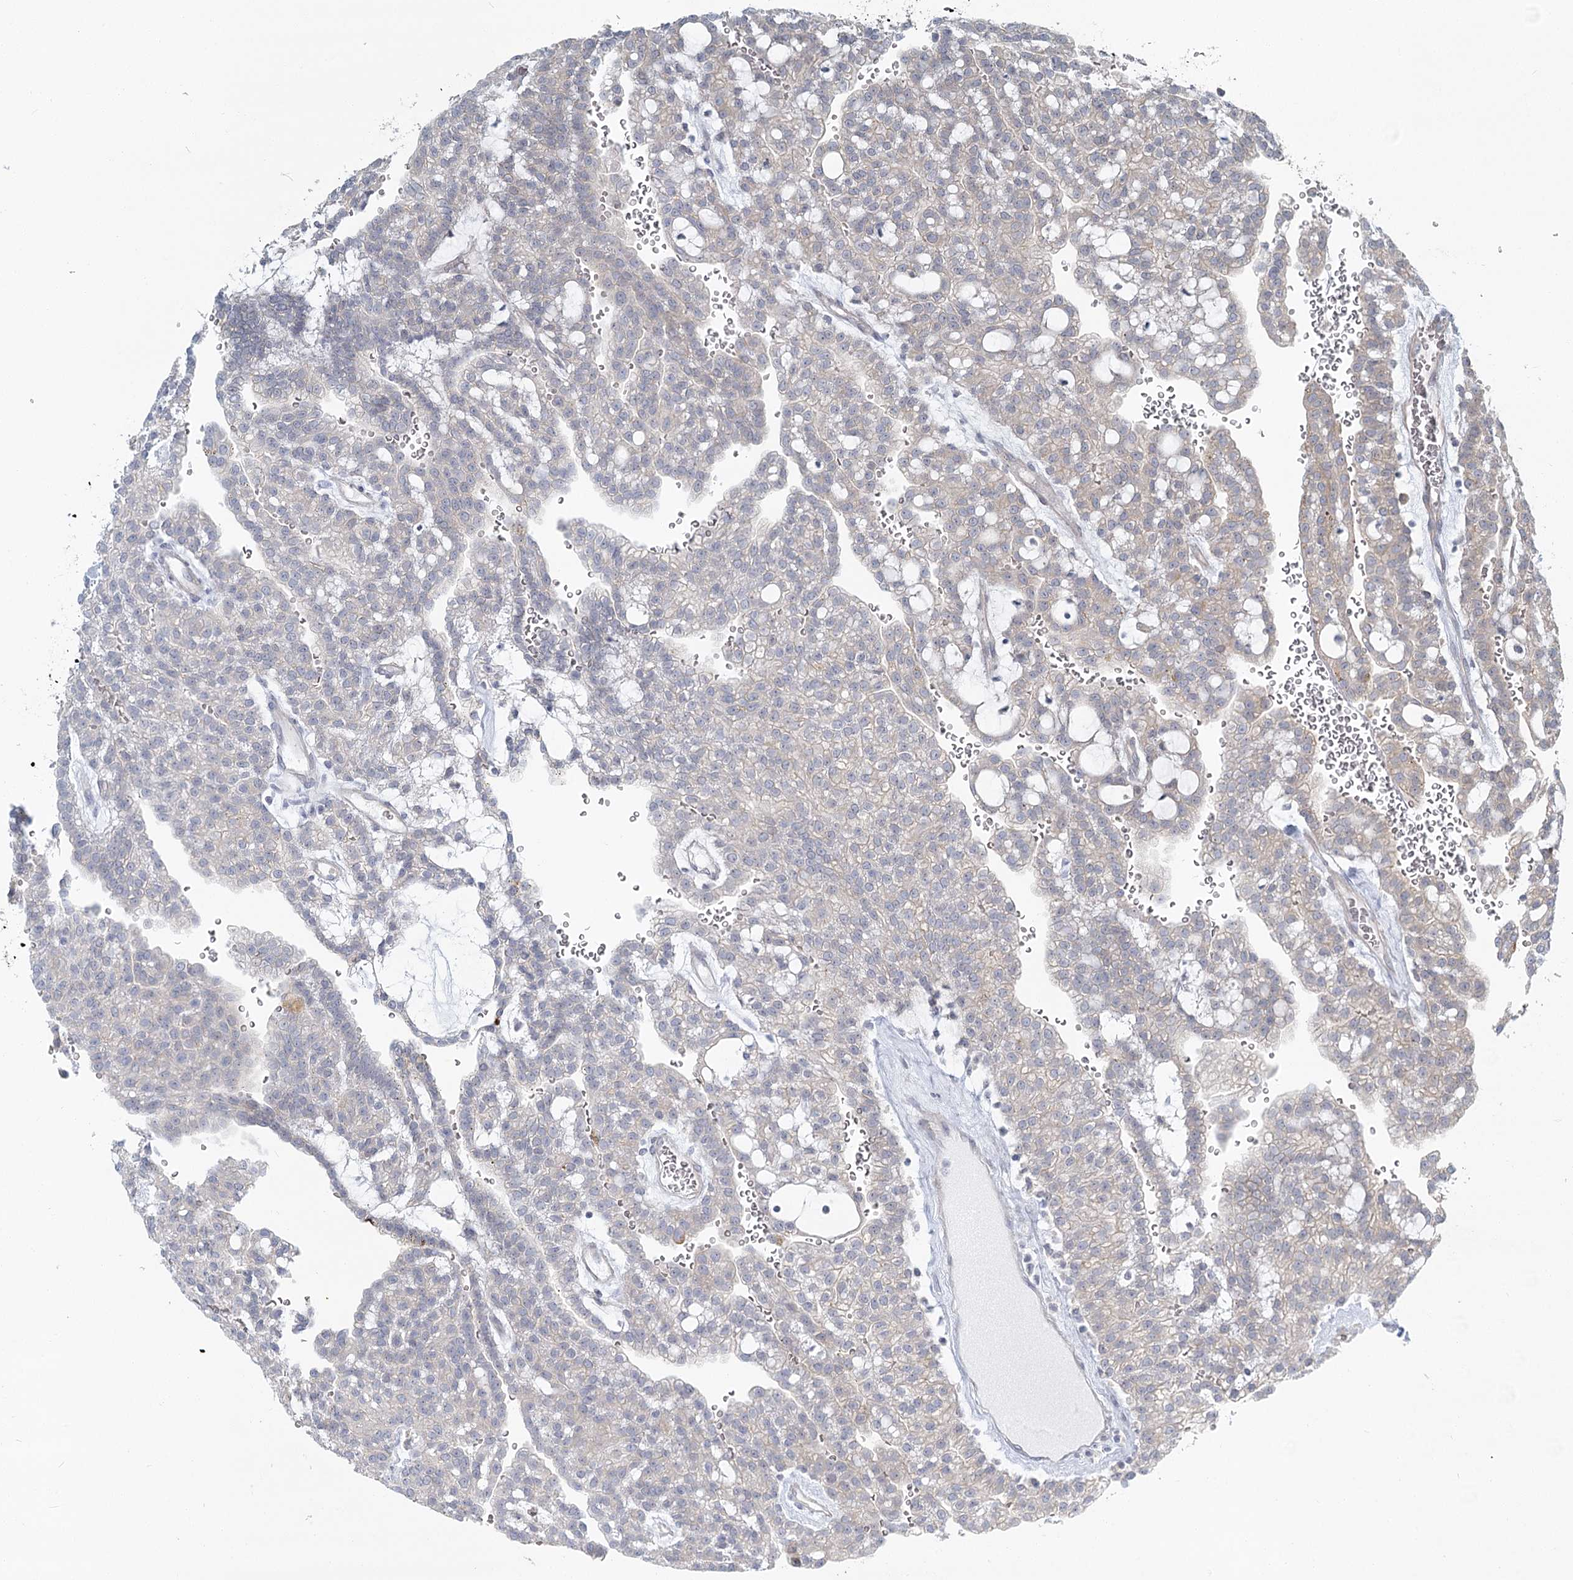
{"staining": {"intensity": "negative", "quantity": "none", "location": "none"}, "tissue": "renal cancer", "cell_type": "Tumor cells", "image_type": "cancer", "snomed": [{"axis": "morphology", "description": "Adenocarcinoma, NOS"}, {"axis": "topography", "description": "Kidney"}], "caption": "Tumor cells show no significant protein staining in renal cancer.", "gene": "SPINK13", "patient": {"sex": "male", "age": 63}}